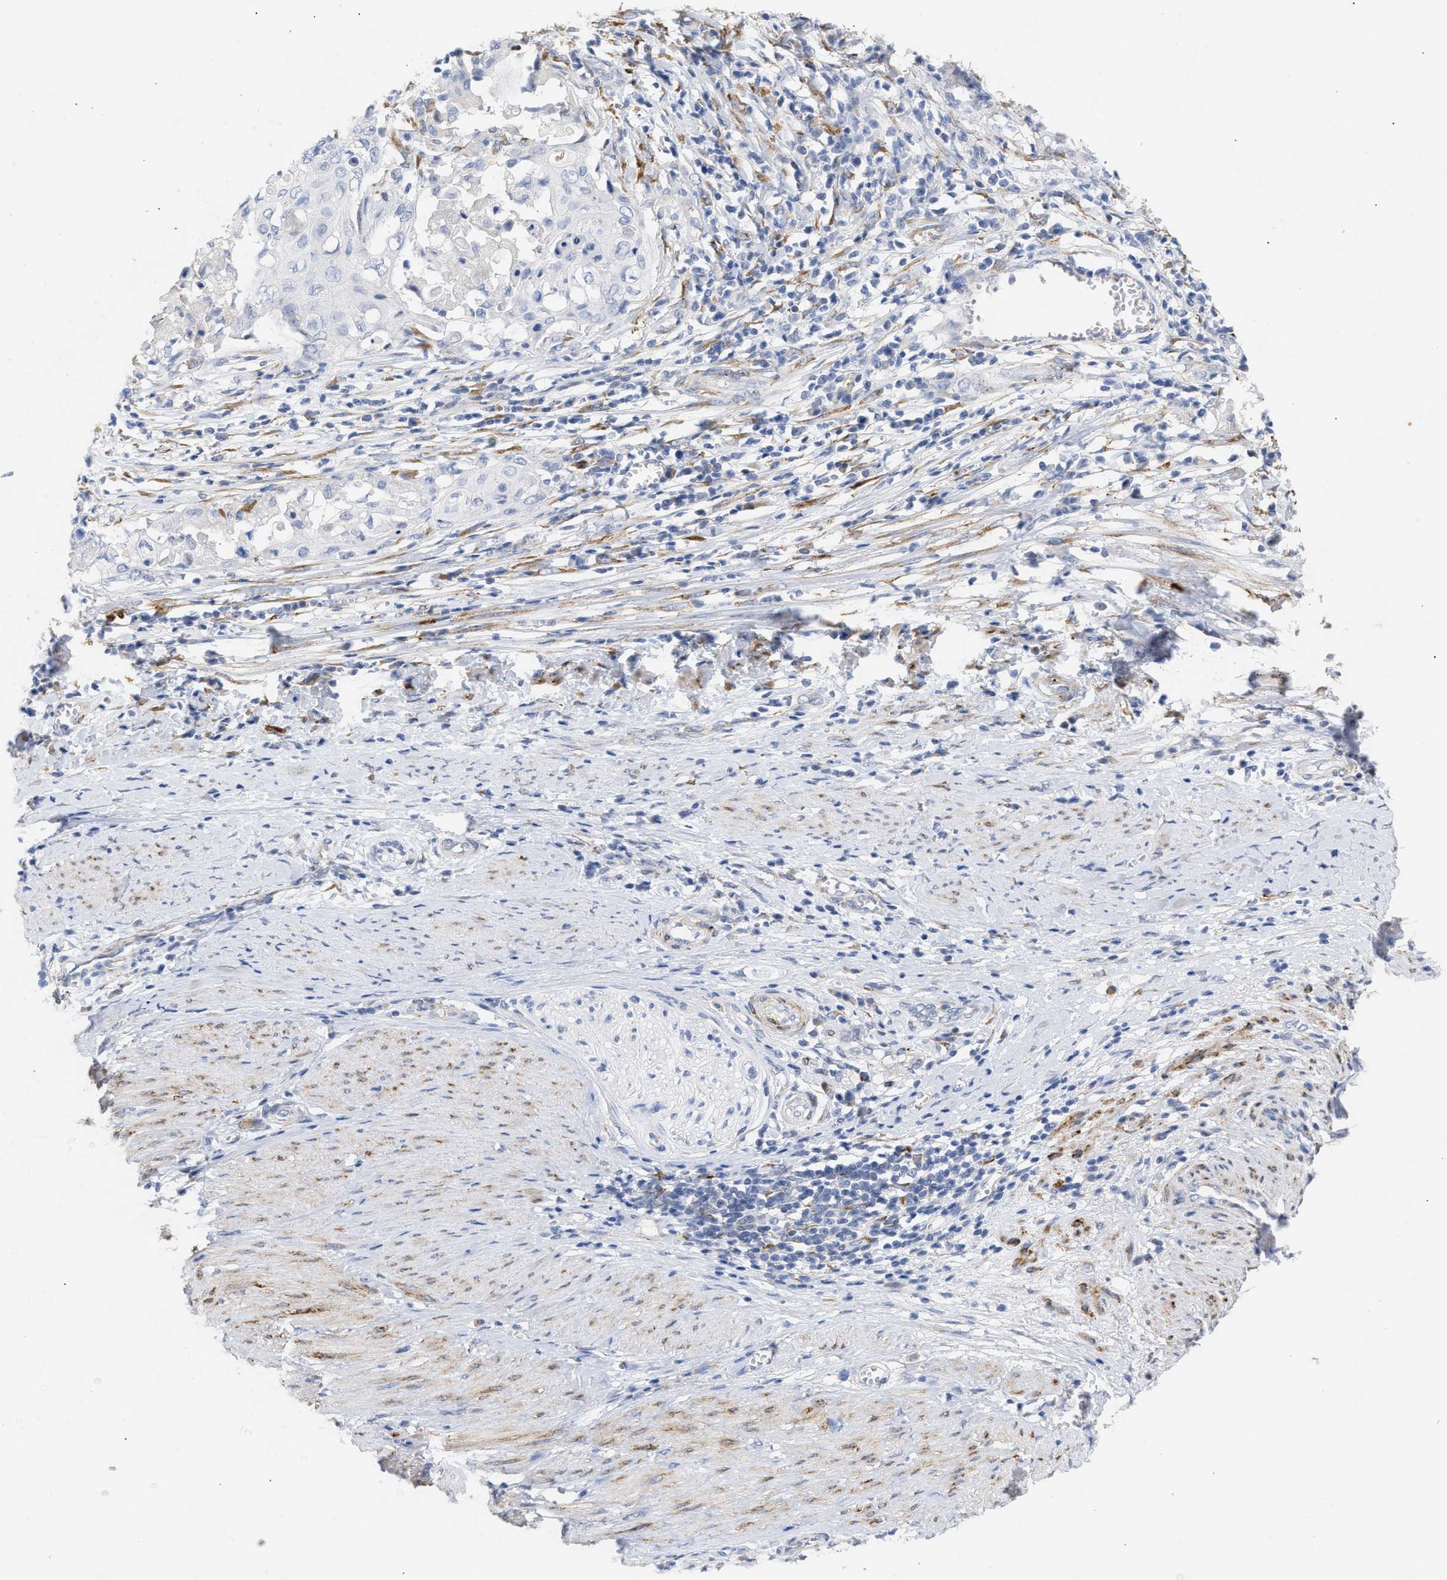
{"staining": {"intensity": "negative", "quantity": "none", "location": "none"}, "tissue": "cervical cancer", "cell_type": "Tumor cells", "image_type": "cancer", "snomed": [{"axis": "morphology", "description": "Squamous cell carcinoma, NOS"}, {"axis": "topography", "description": "Cervix"}], "caption": "Tumor cells are negative for protein expression in human squamous cell carcinoma (cervical).", "gene": "SELENOM", "patient": {"sex": "female", "age": 39}}